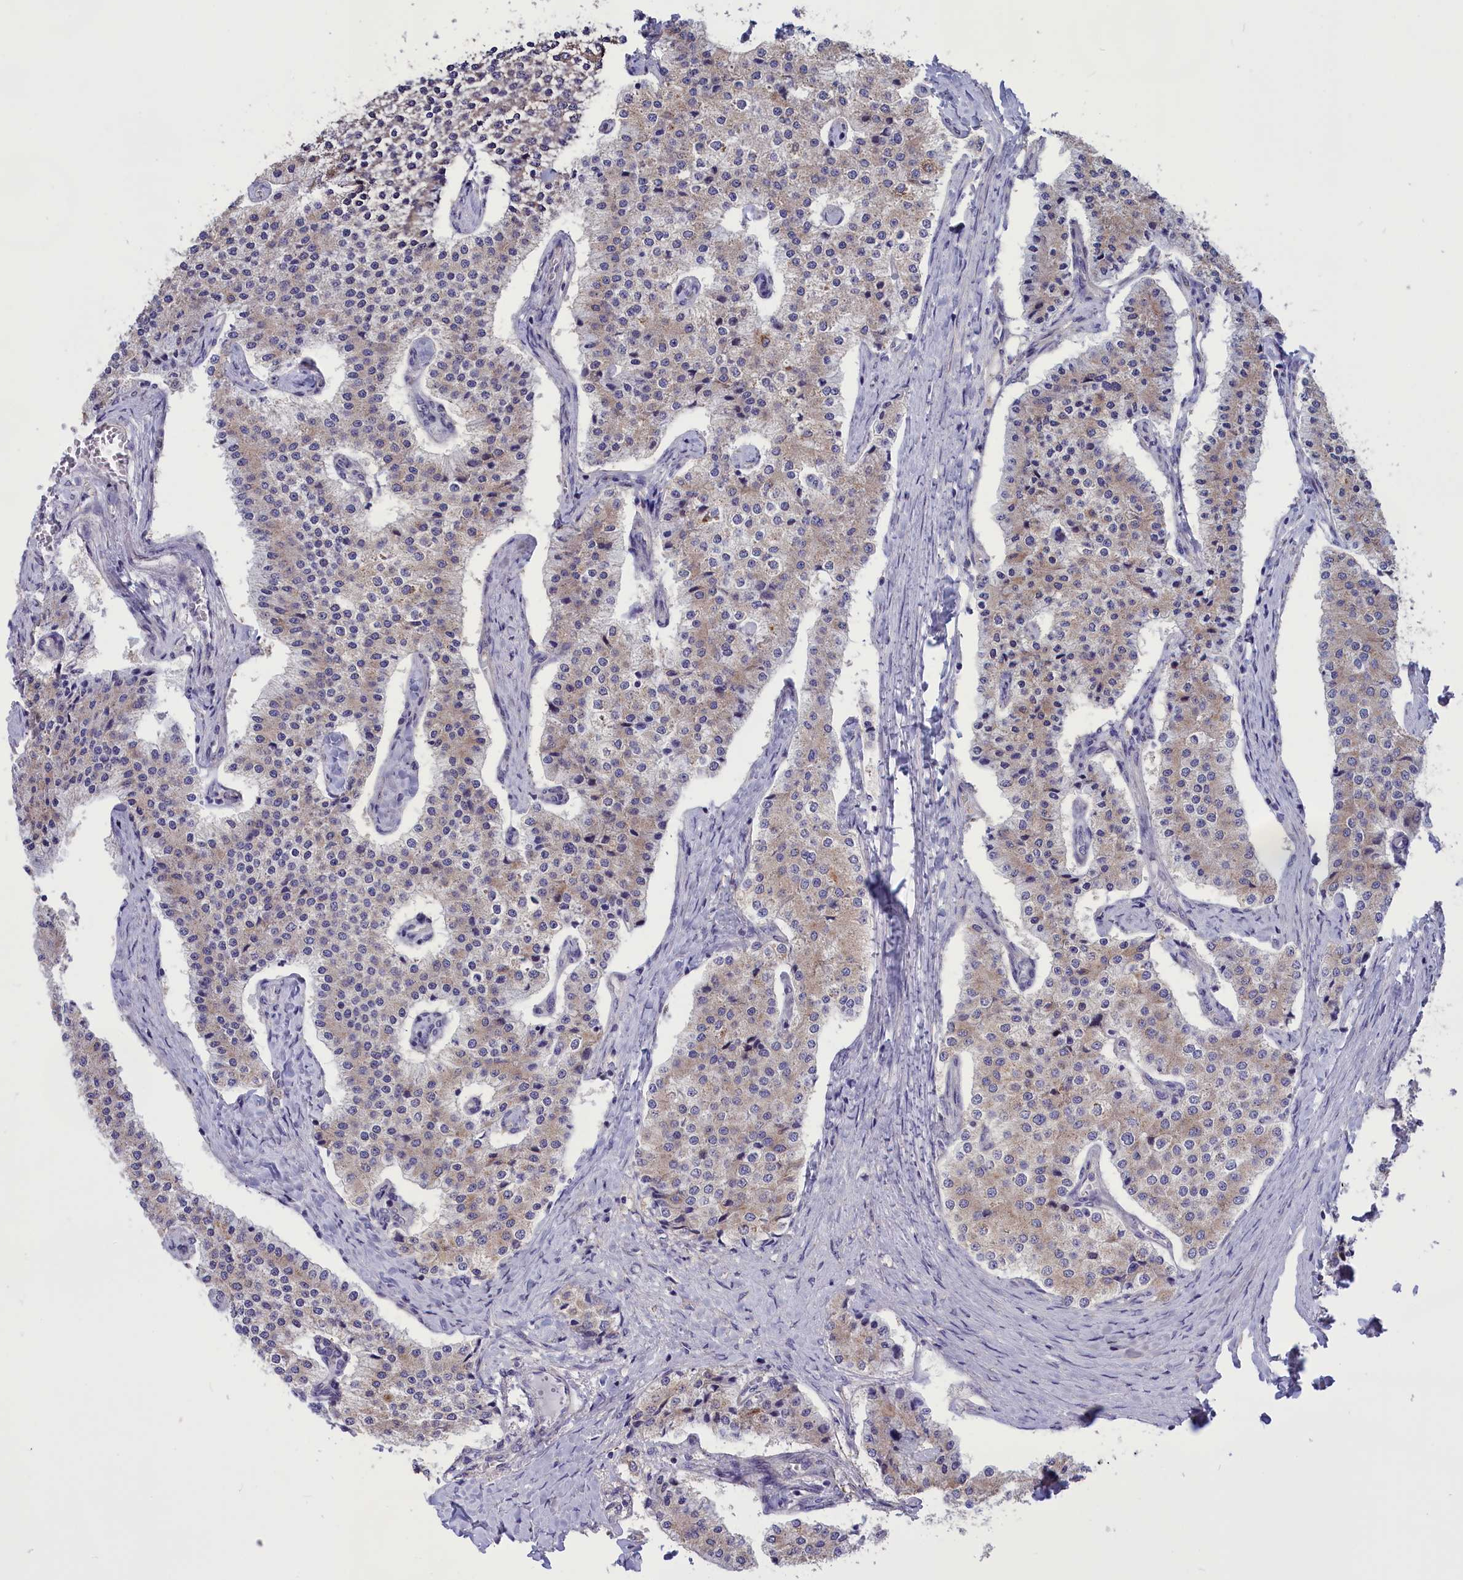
{"staining": {"intensity": "weak", "quantity": "25%-75%", "location": "cytoplasmic/membranous"}, "tissue": "carcinoid", "cell_type": "Tumor cells", "image_type": "cancer", "snomed": [{"axis": "morphology", "description": "Carcinoid, malignant, NOS"}, {"axis": "topography", "description": "Colon"}], "caption": "A low amount of weak cytoplasmic/membranous expression is appreciated in about 25%-75% of tumor cells in carcinoid tissue. Using DAB (brown) and hematoxylin (blue) stains, captured at high magnification using brightfield microscopy.", "gene": "CYP2U1", "patient": {"sex": "female", "age": 52}}